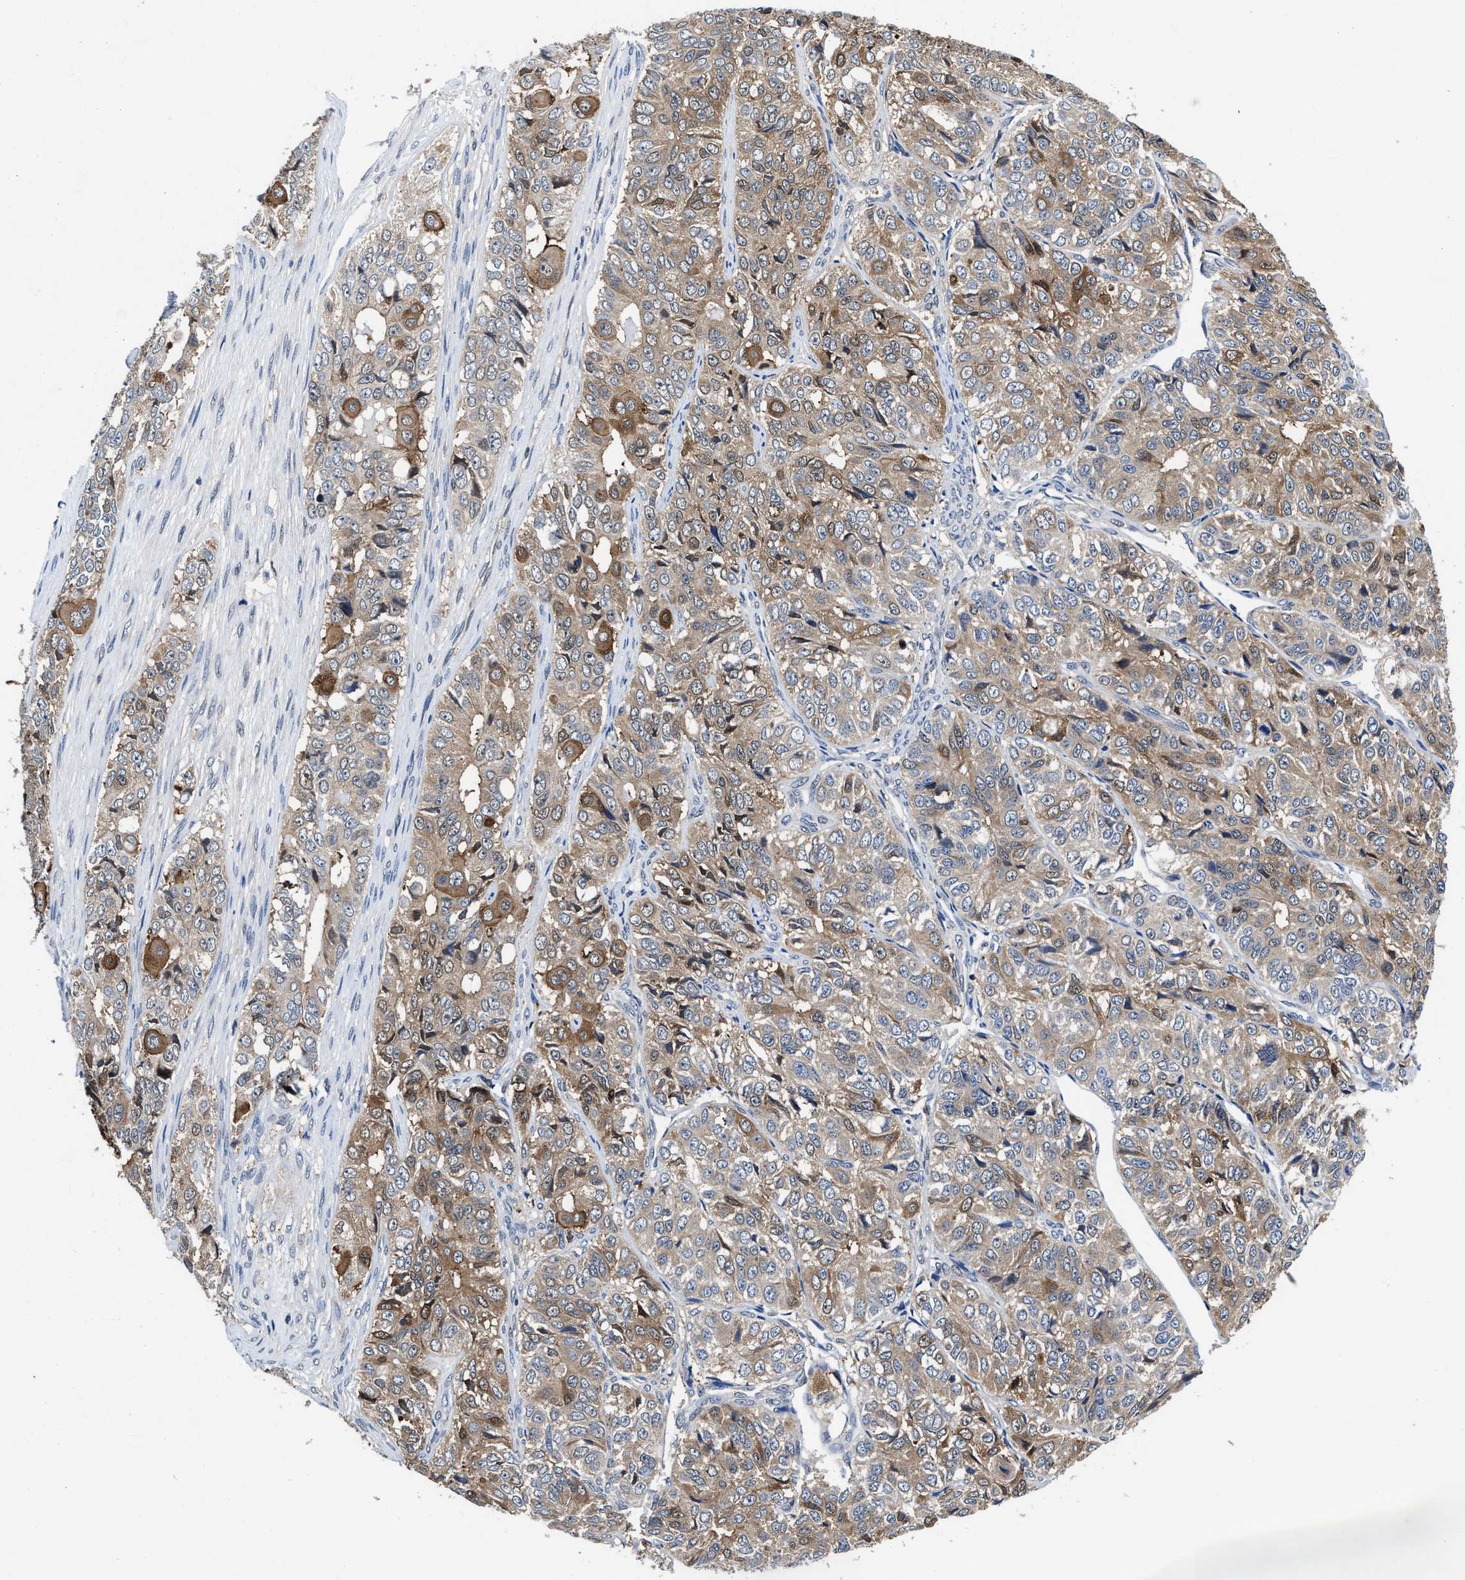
{"staining": {"intensity": "moderate", "quantity": ">75%", "location": "cytoplasmic/membranous"}, "tissue": "ovarian cancer", "cell_type": "Tumor cells", "image_type": "cancer", "snomed": [{"axis": "morphology", "description": "Carcinoma, endometroid"}, {"axis": "topography", "description": "Ovary"}], "caption": "This histopathology image reveals immunohistochemistry (IHC) staining of human ovarian cancer, with medium moderate cytoplasmic/membranous staining in about >75% of tumor cells.", "gene": "KIF12", "patient": {"sex": "female", "age": 51}}